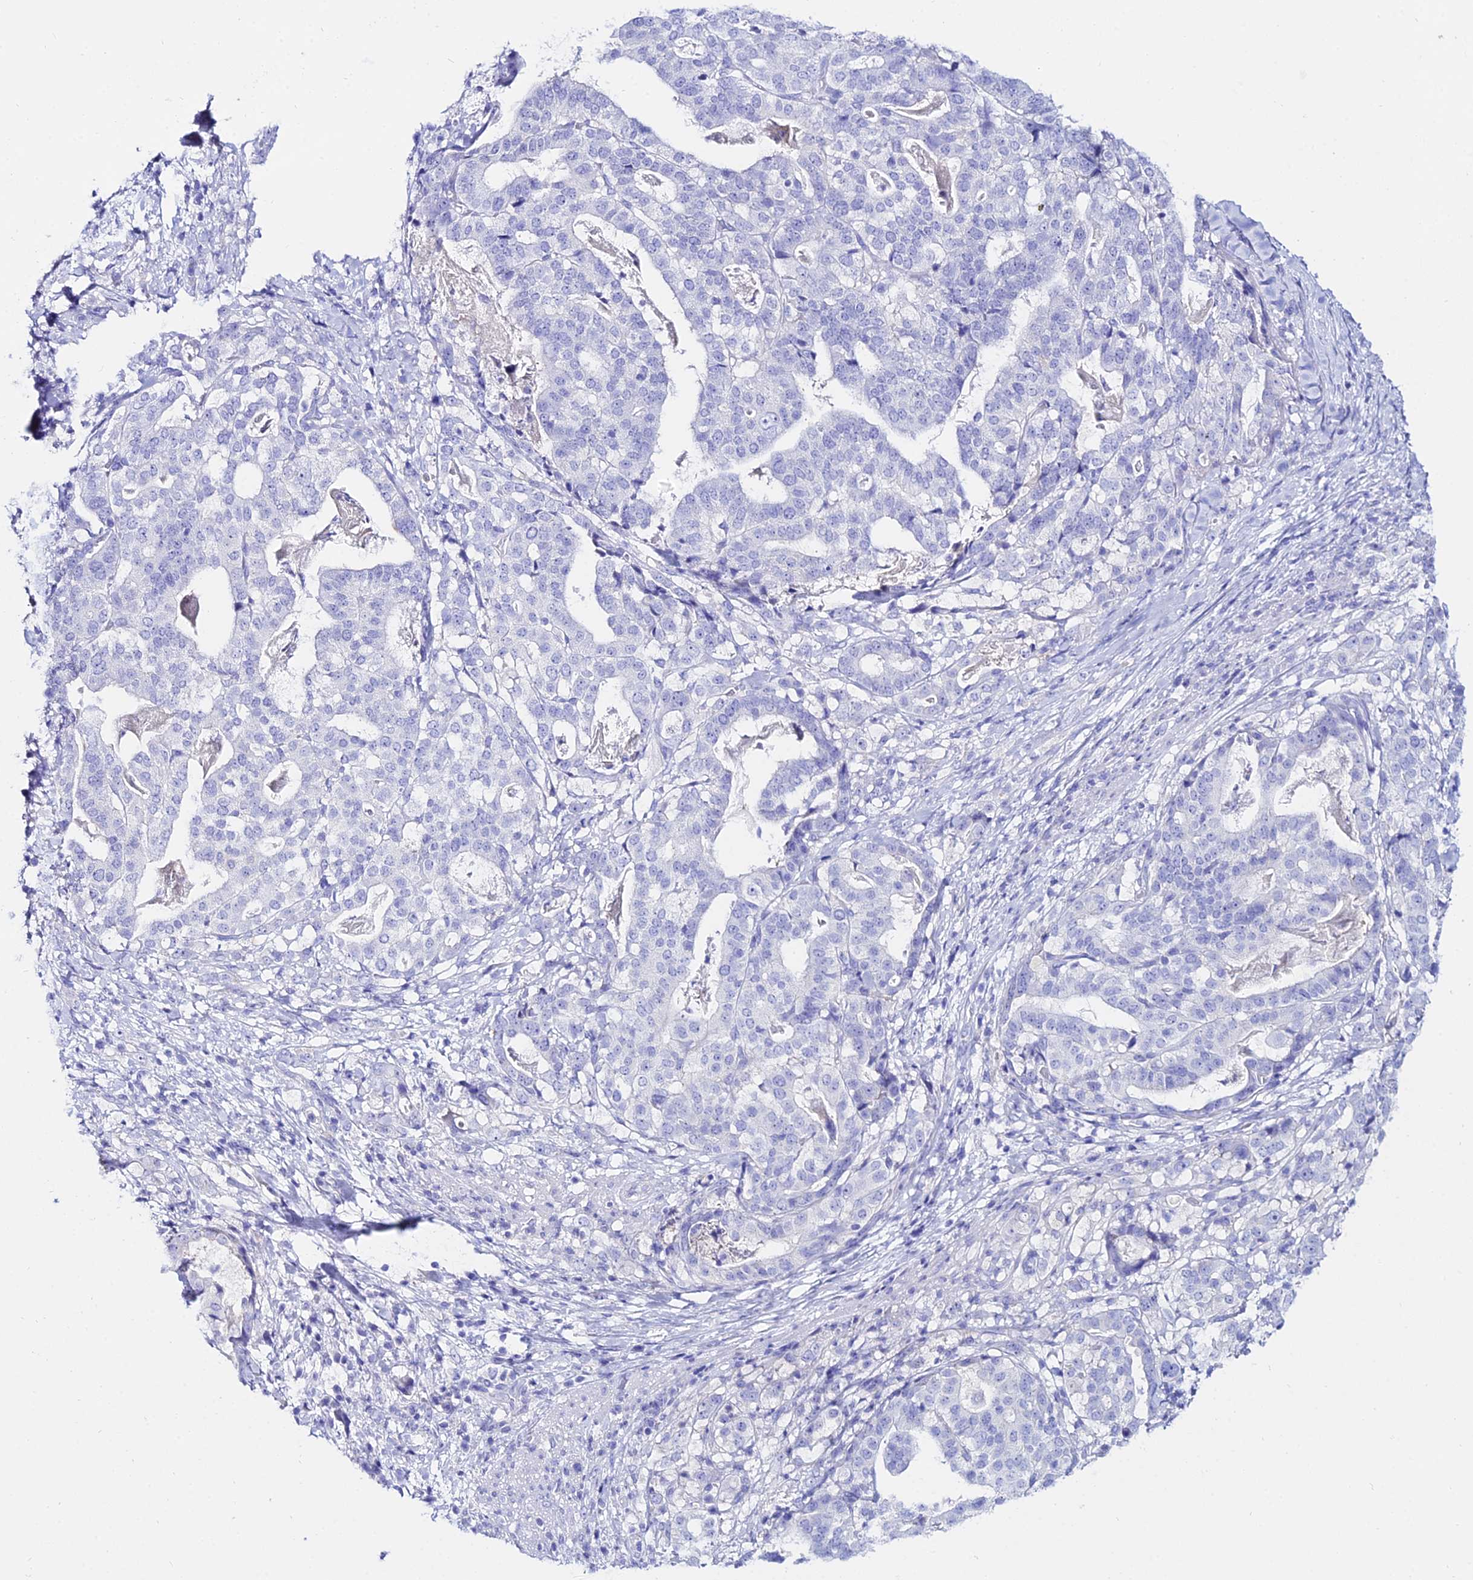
{"staining": {"intensity": "negative", "quantity": "none", "location": "none"}, "tissue": "stomach cancer", "cell_type": "Tumor cells", "image_type": "cancer", "snomed": [{"axis": "morphology", "description": "Adenocarcinoma, NOS"}, {"axis": "topography", "description": "Stomach"}], "caption": "Immunohistochemical staining of stomach adenocarcinoma demonstrates no significant staining in tumor cells.", "gene": "OR4D5", "patient": {"sex": "male", "age": 48}}